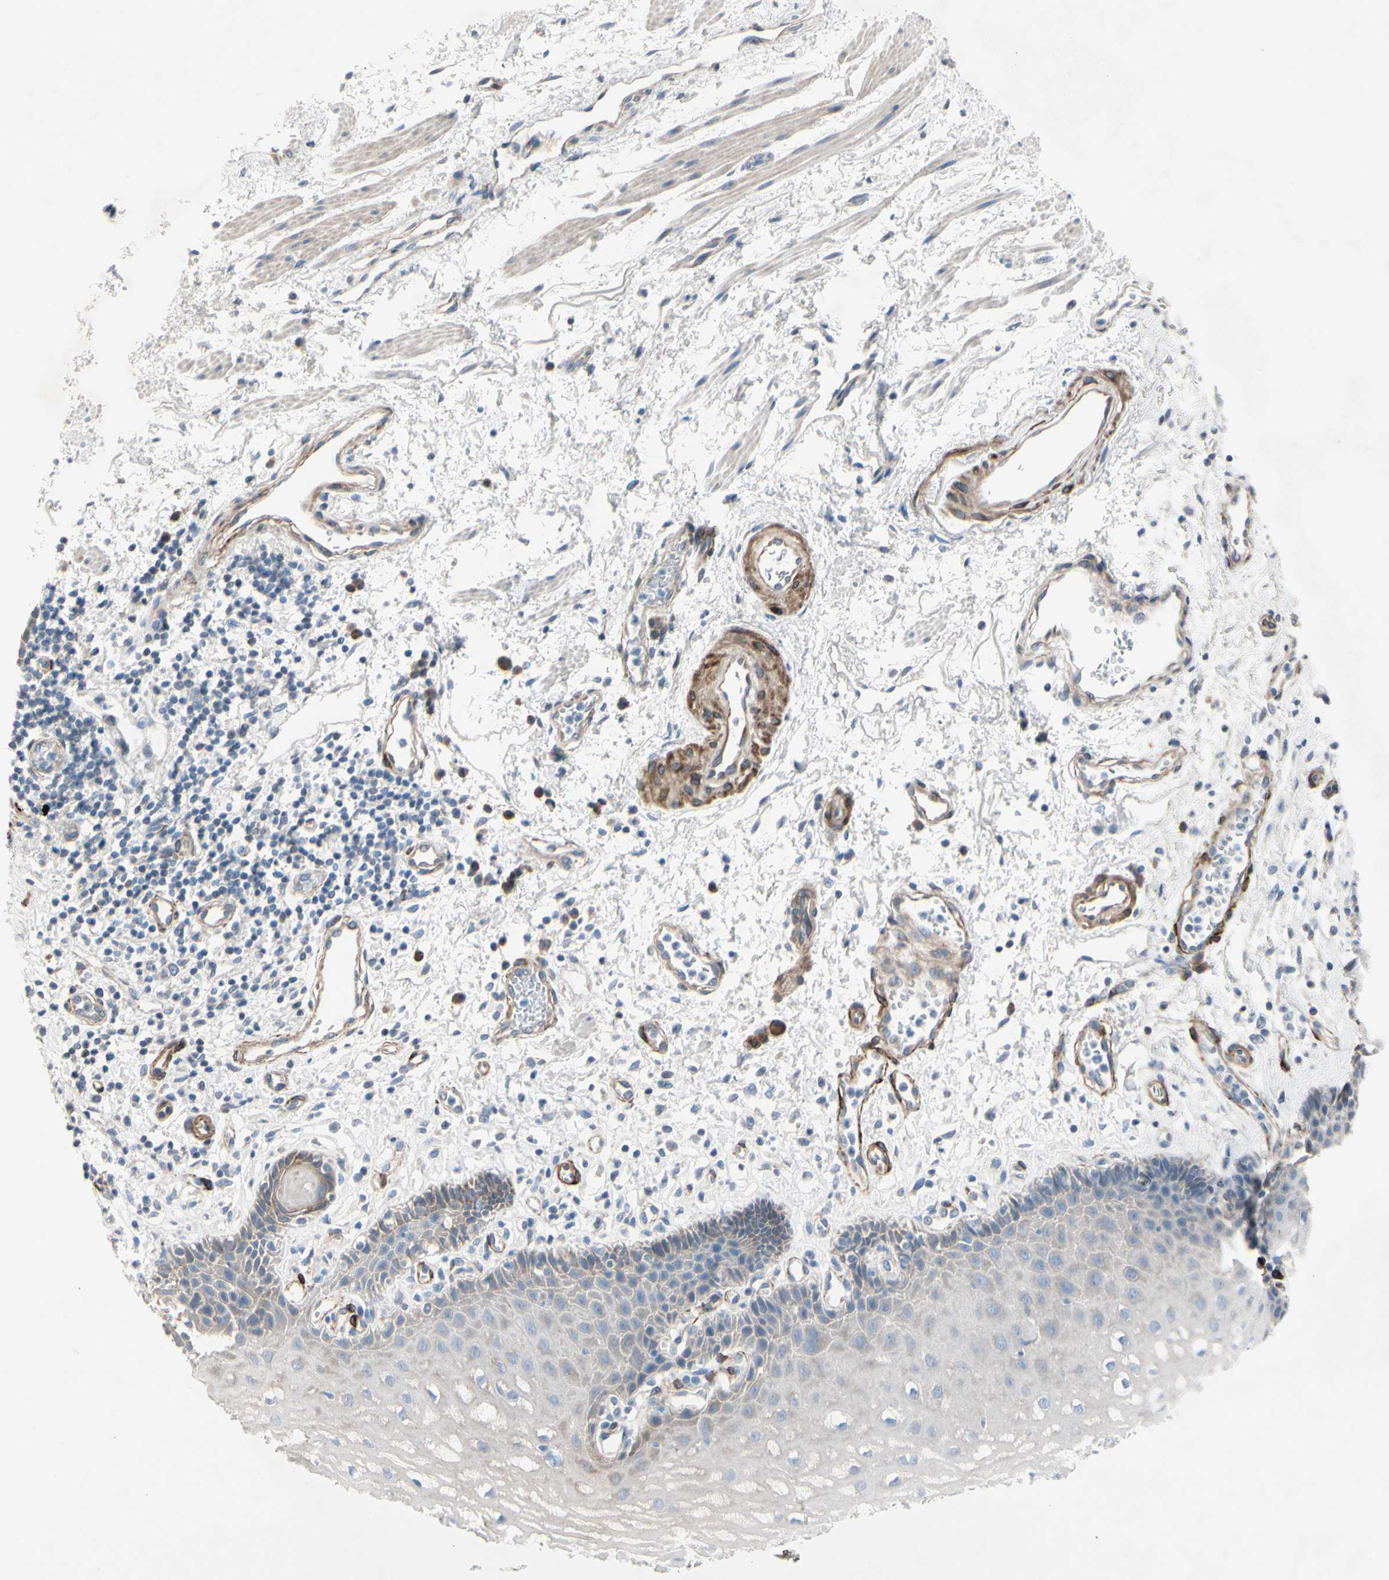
{"staining": {"intensity": "negative", "quantity": "none", "location": "none"}, "tissue": "esophagus", "cell_type": "Squamous epithelial cells", "image_type": "normal", "snomed": [{"axis": "morphology", "description": "Normal tissue, NOS"}, {"axis": "topography", "description": "Esophagus"}], "caption": "The histopathology image reveals no significant staining in squamous epithelial cells of esophagus. (DAB immunohistochemistry, high magnification).", "gene": "MAP2", "patient": {"sex": "male", "age": 54}}